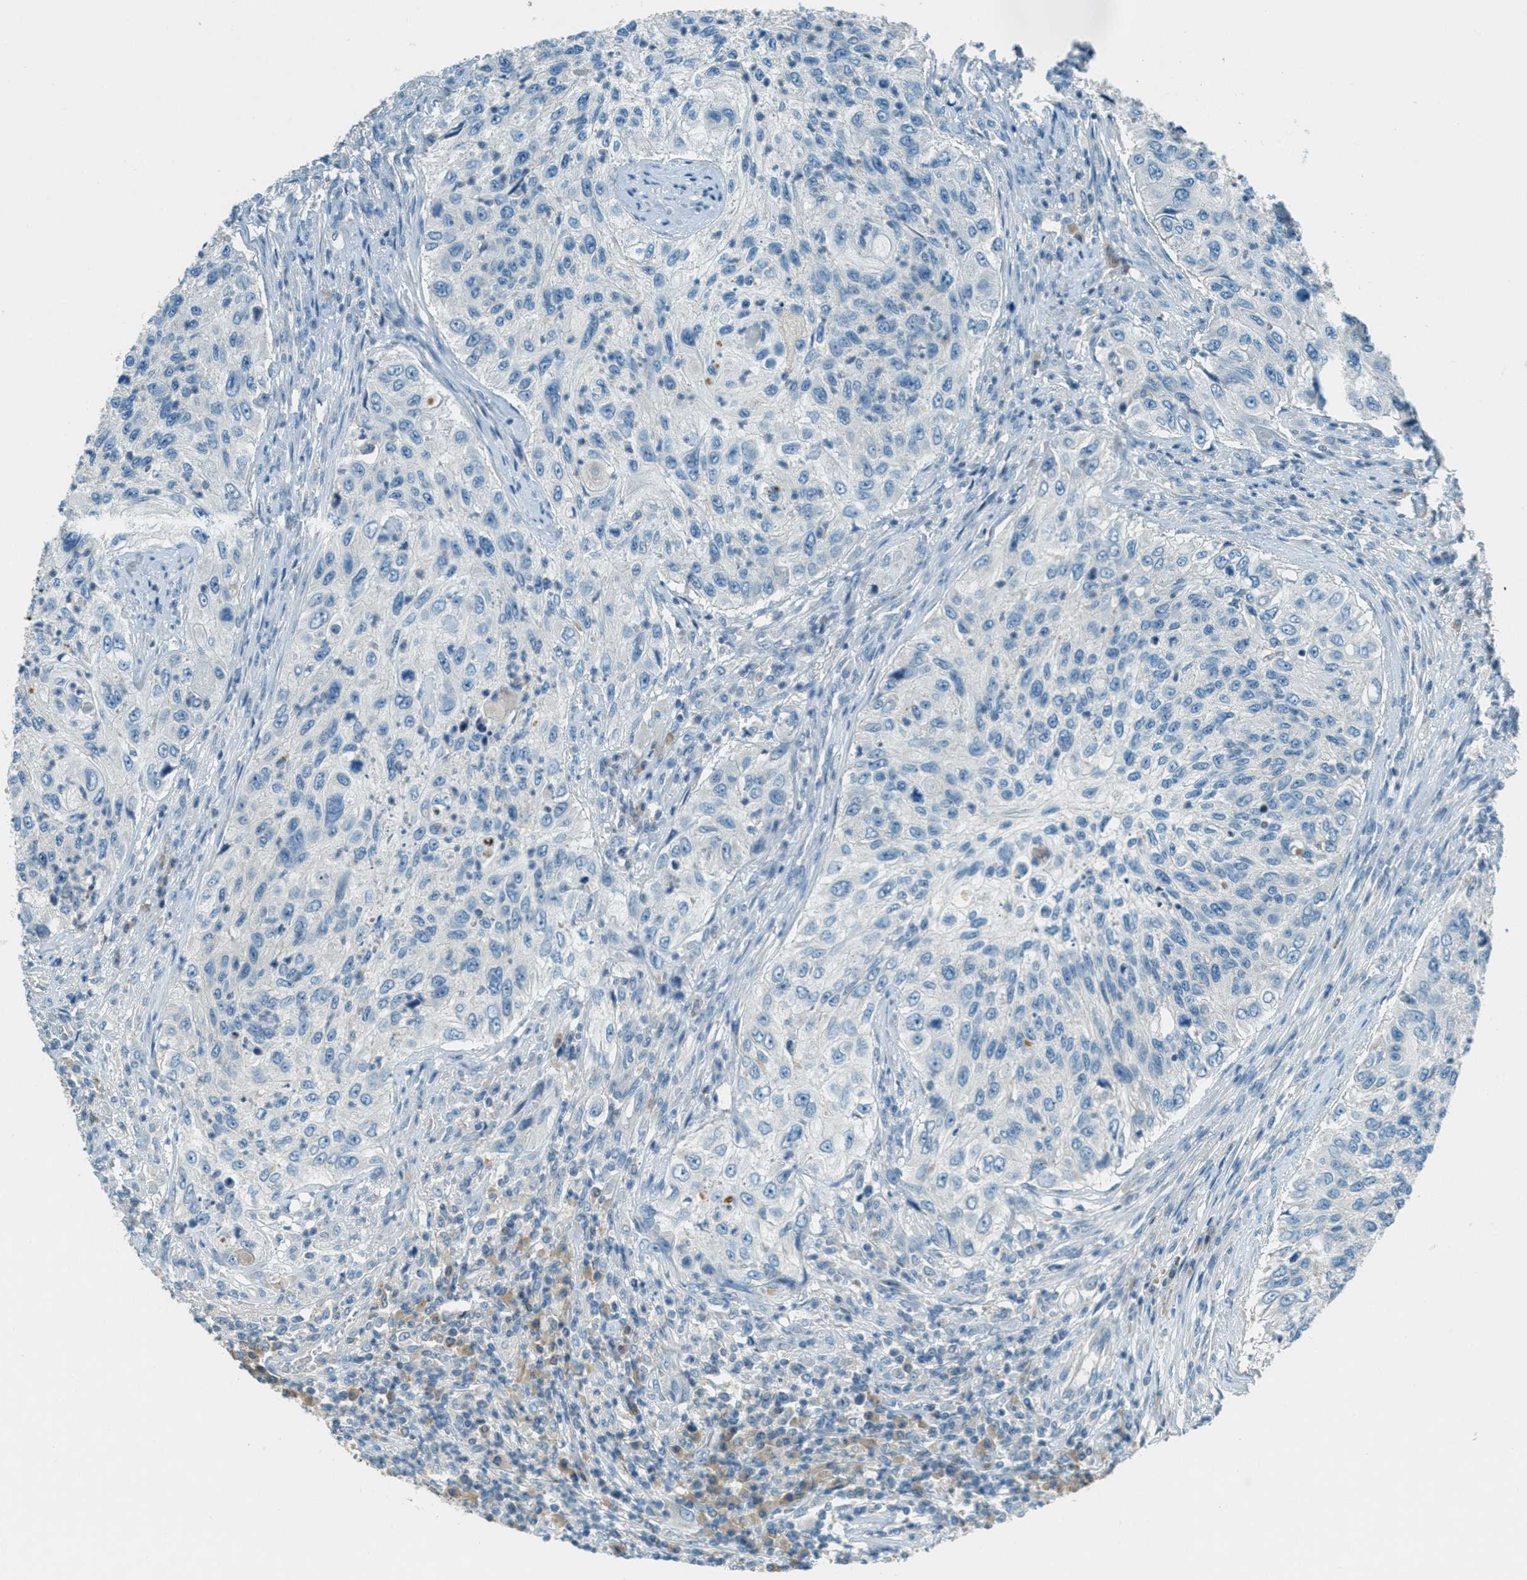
{"staining": {"intensity": "negative", "quantity": "none", "location": "none"}, "tissue": "urothelial cancer", "cell_type": "Tumor cells", "image_type": "cancer", "snomed": [{"axis": "morphology", "description": "Urothelial carcinoma, High grade"}, {"axis": "topography", "description": "Urinary bladder"}], "caption": "The immunohistochemistry (IHC) micrograph has no significant staining in tumor cells of urothelial cancer tissue.", "gene": "MSLN", "patient": {"sex": "female", "age": 60}}